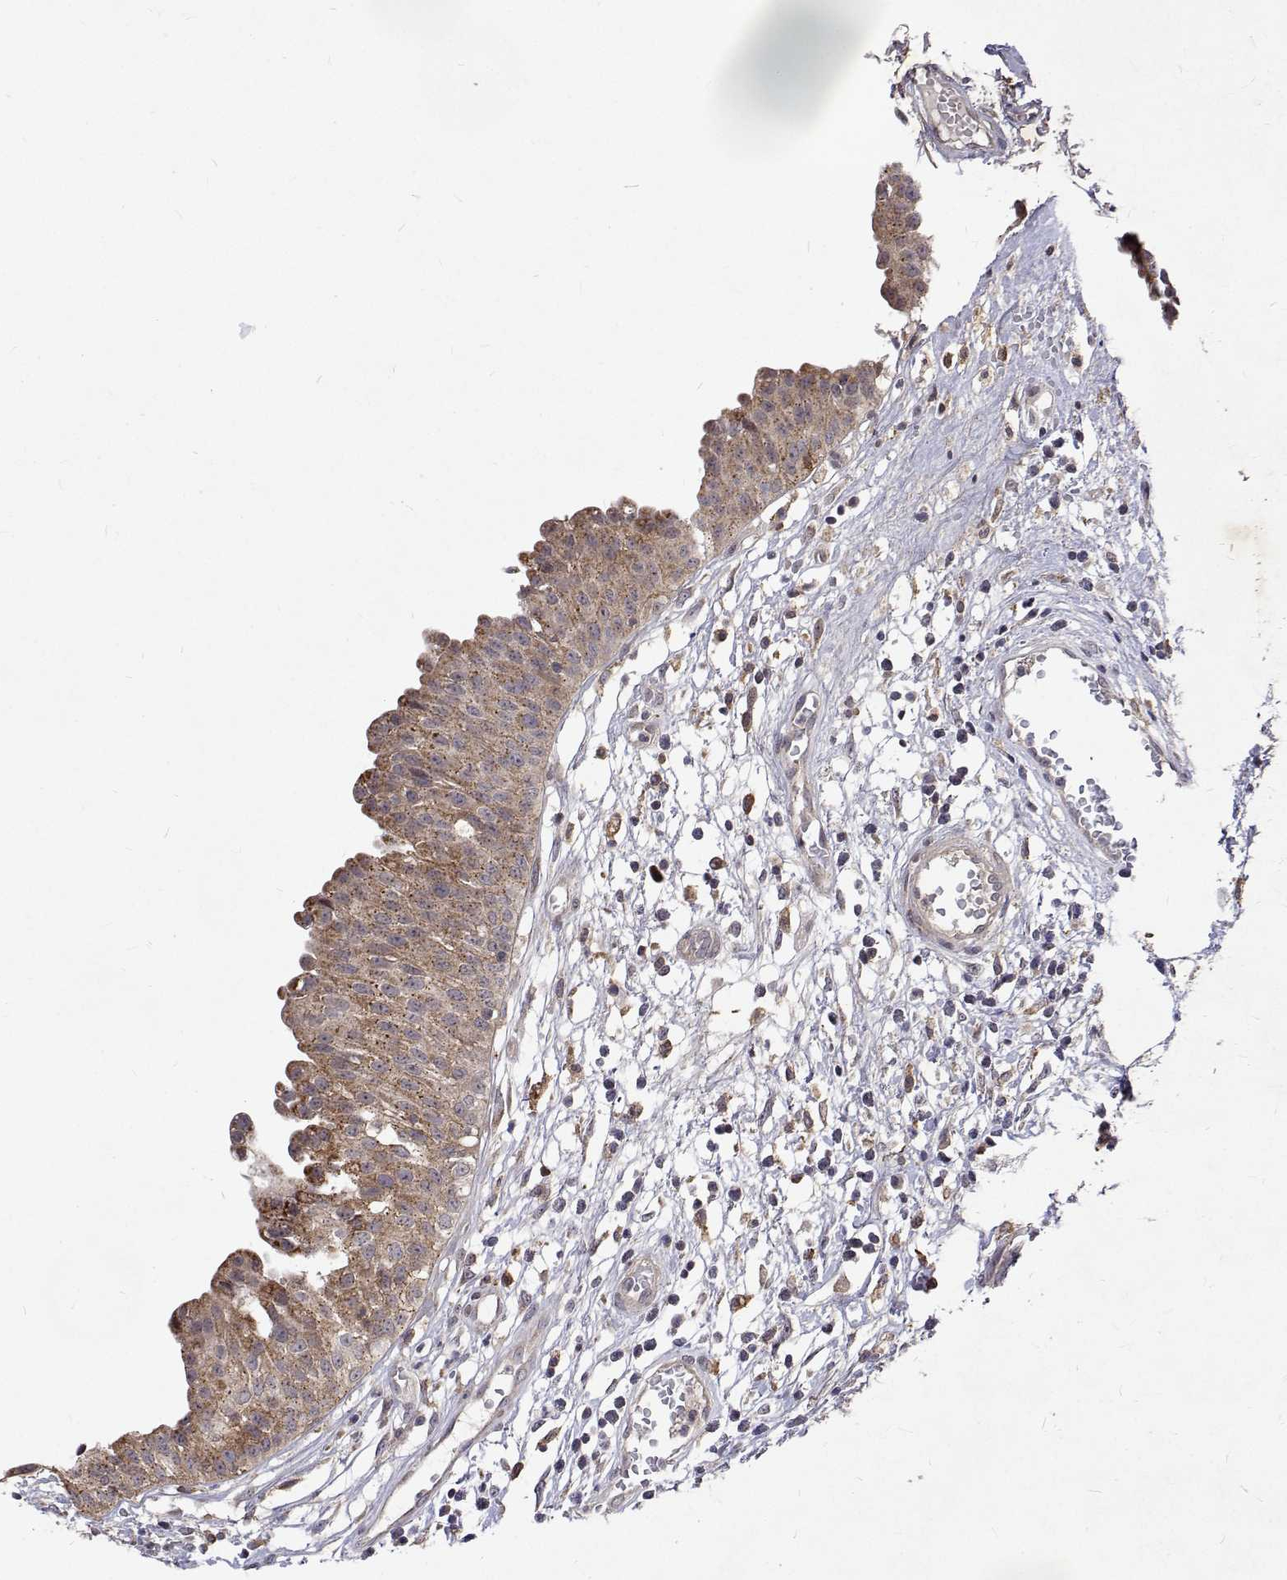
{"staining": {"intensity": "moderate", "quantity": ">75%", "location": "cytoplasmic/membranous"}, "tissue": "urinary bladder", "cell_type": "Urothelial cells", "image_type": "normal", "snomed": [{"axis": "morphology", "description": "Normal tissue, NOS"}, {"axis": "topography", "description": "Urinary bladder"}], "caption": "Immunohistochemistry (IHC) of normal urinary bladder demonstrates medium levels of moderate cytoplasmic/membranous positivity in approximately >75% of urothelial cells.", "gene": "ALKBH8", "patient": {"sex": "male", "age": 64}}